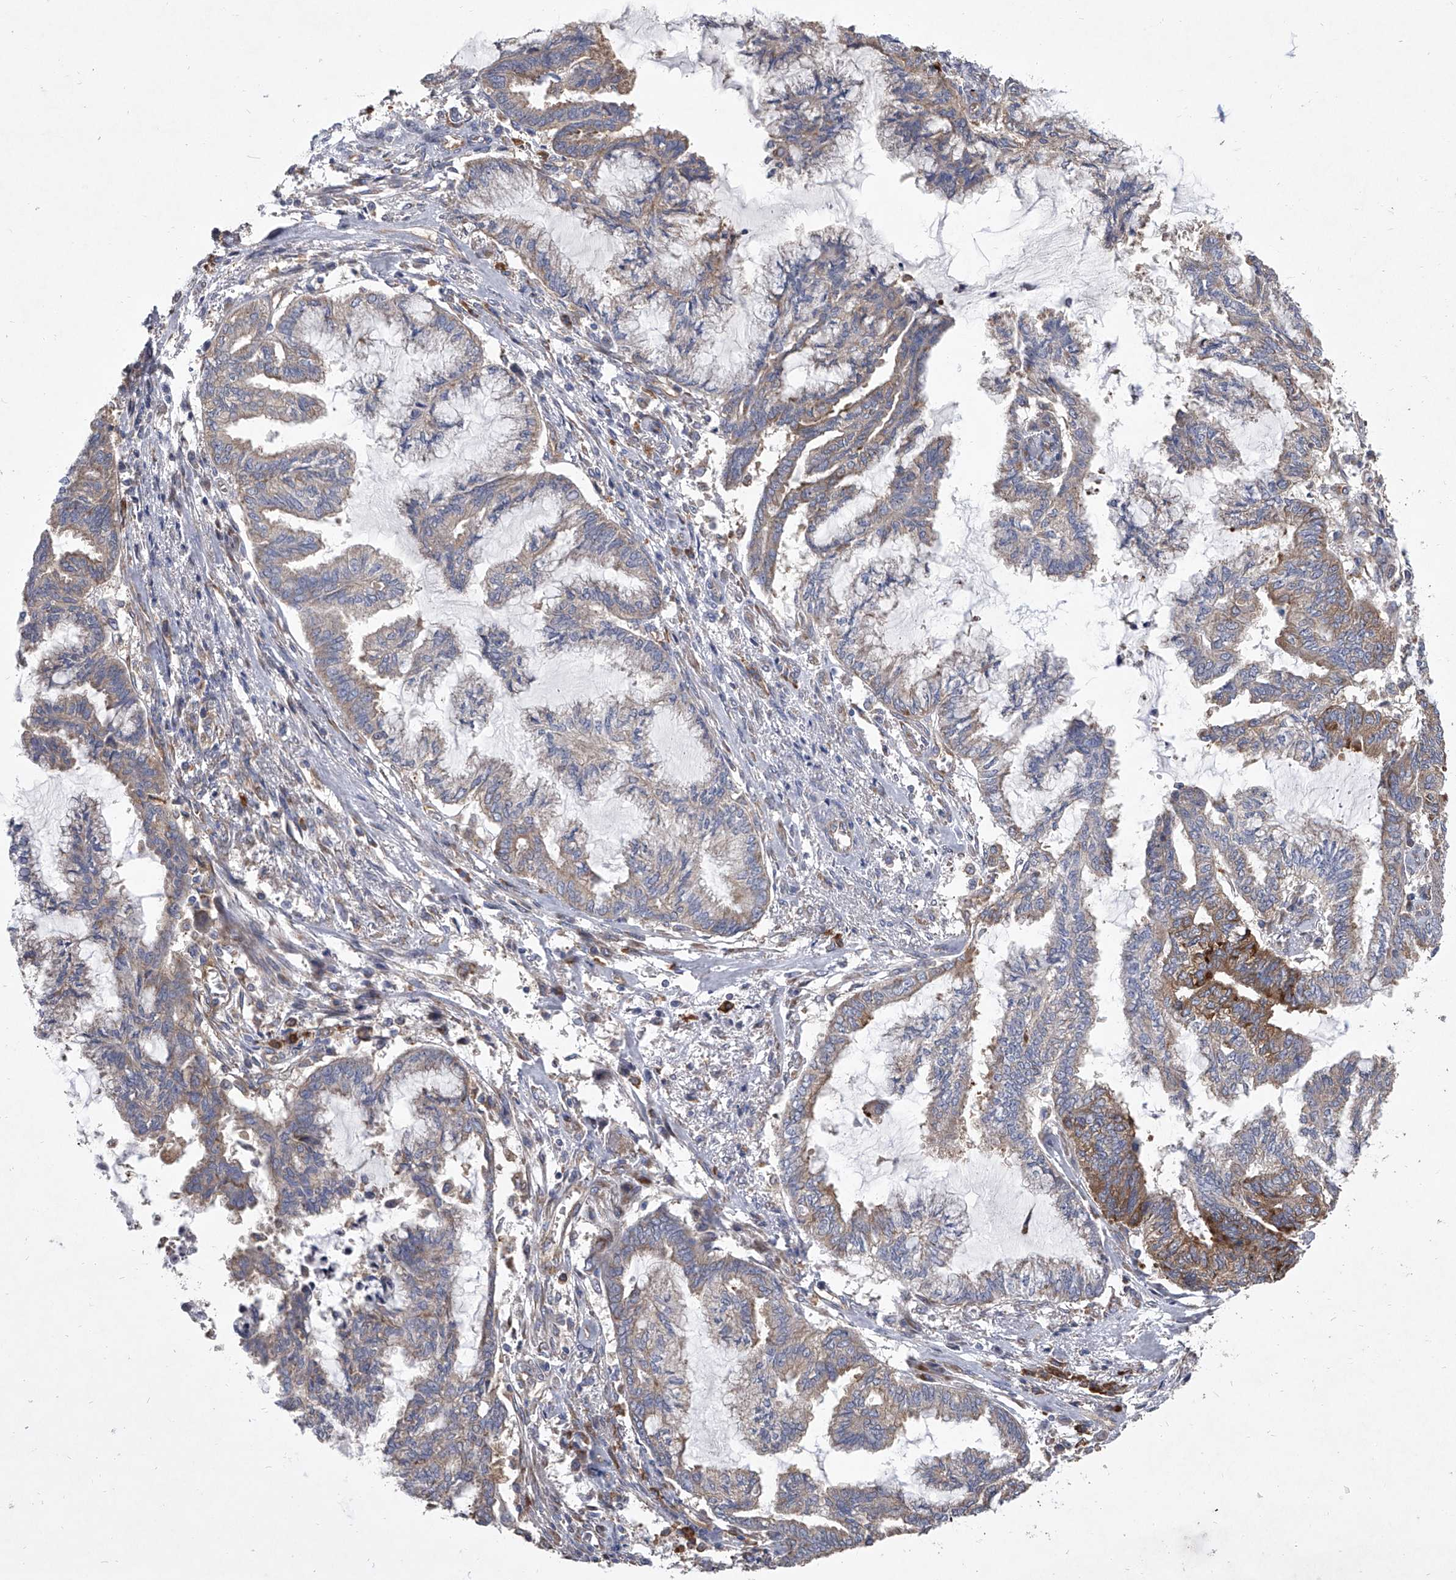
{"staining": {"intensity": "moderate", "quantity": "<25%", "location": "cytoplasmic/membranous"}, "tissue": "endometrial cancer", "cell_type": "Tumor cells", "image_type": "cancer", "snomed": [{"axis": "morphology", "description": "Adenocarcinoma, NOS"}, {"axis": "topography", "description": "Endometrium"}], "caption": "There is low levels of moderate cytoplasmic/membranous expression in tumor cells of endometrial adenocarcinoma, as demonstrated by immunohistochemical staining (brown color).", "gene": "EIF2S2", "patient": {"sex": "female", "age": 86}}